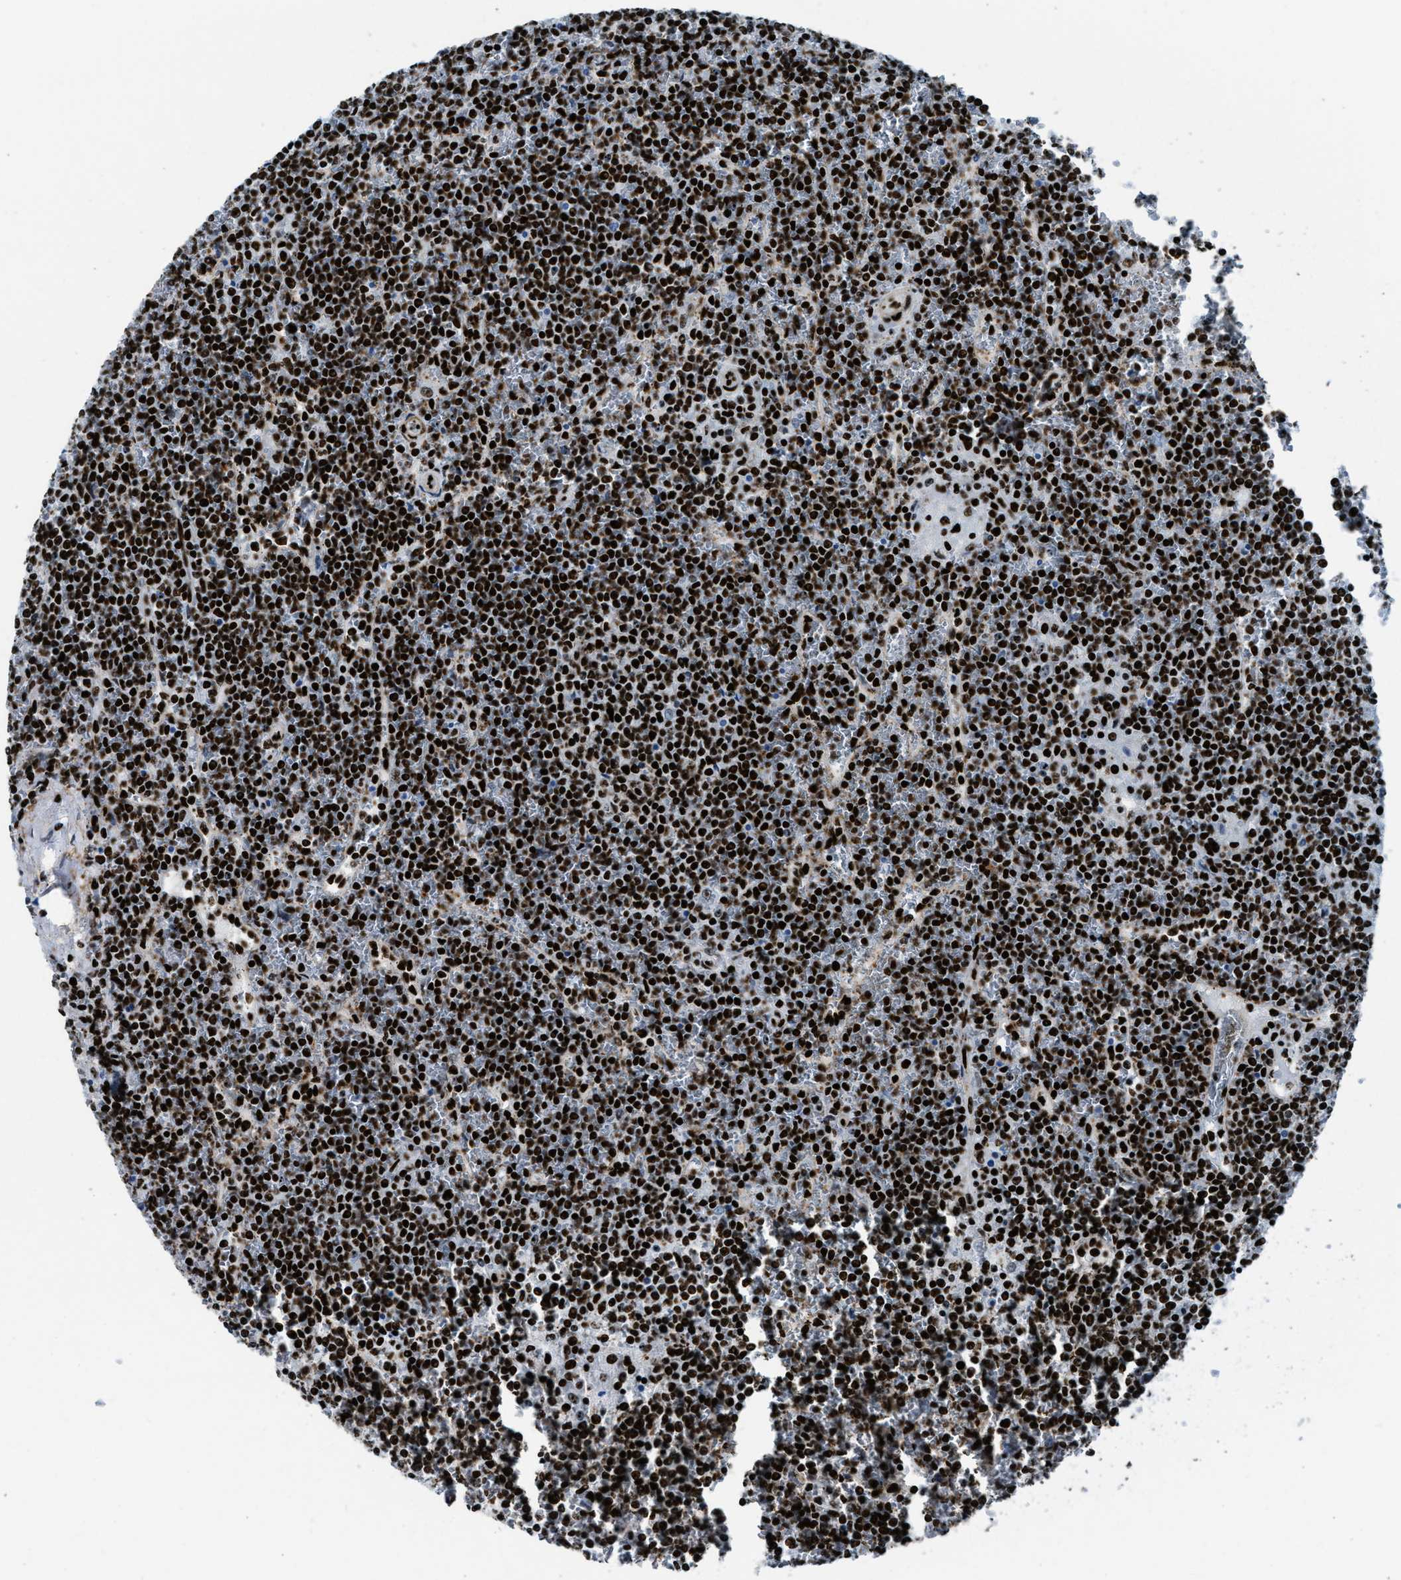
{"staining": {"intensity": "strong", "quantity": ">75%", "location": "nuclear"}, "tissue": "lymphoma", "cell_type": "Tumor cells", "image_type": "cancer", "snomed": [{"axis": "morphology", "description": "Malignant lymphoma, non-Hodgkin's type, Low grade"}, {"axis": "topography", "description": "Spleen"}], "caption": "IHC (DAB) staining of human lymphoma demonstrates strong nuclear protein staining in about >75% of tumor cells.", "gene": "NONO", "patient": {"sex": "female", "age": 19}}